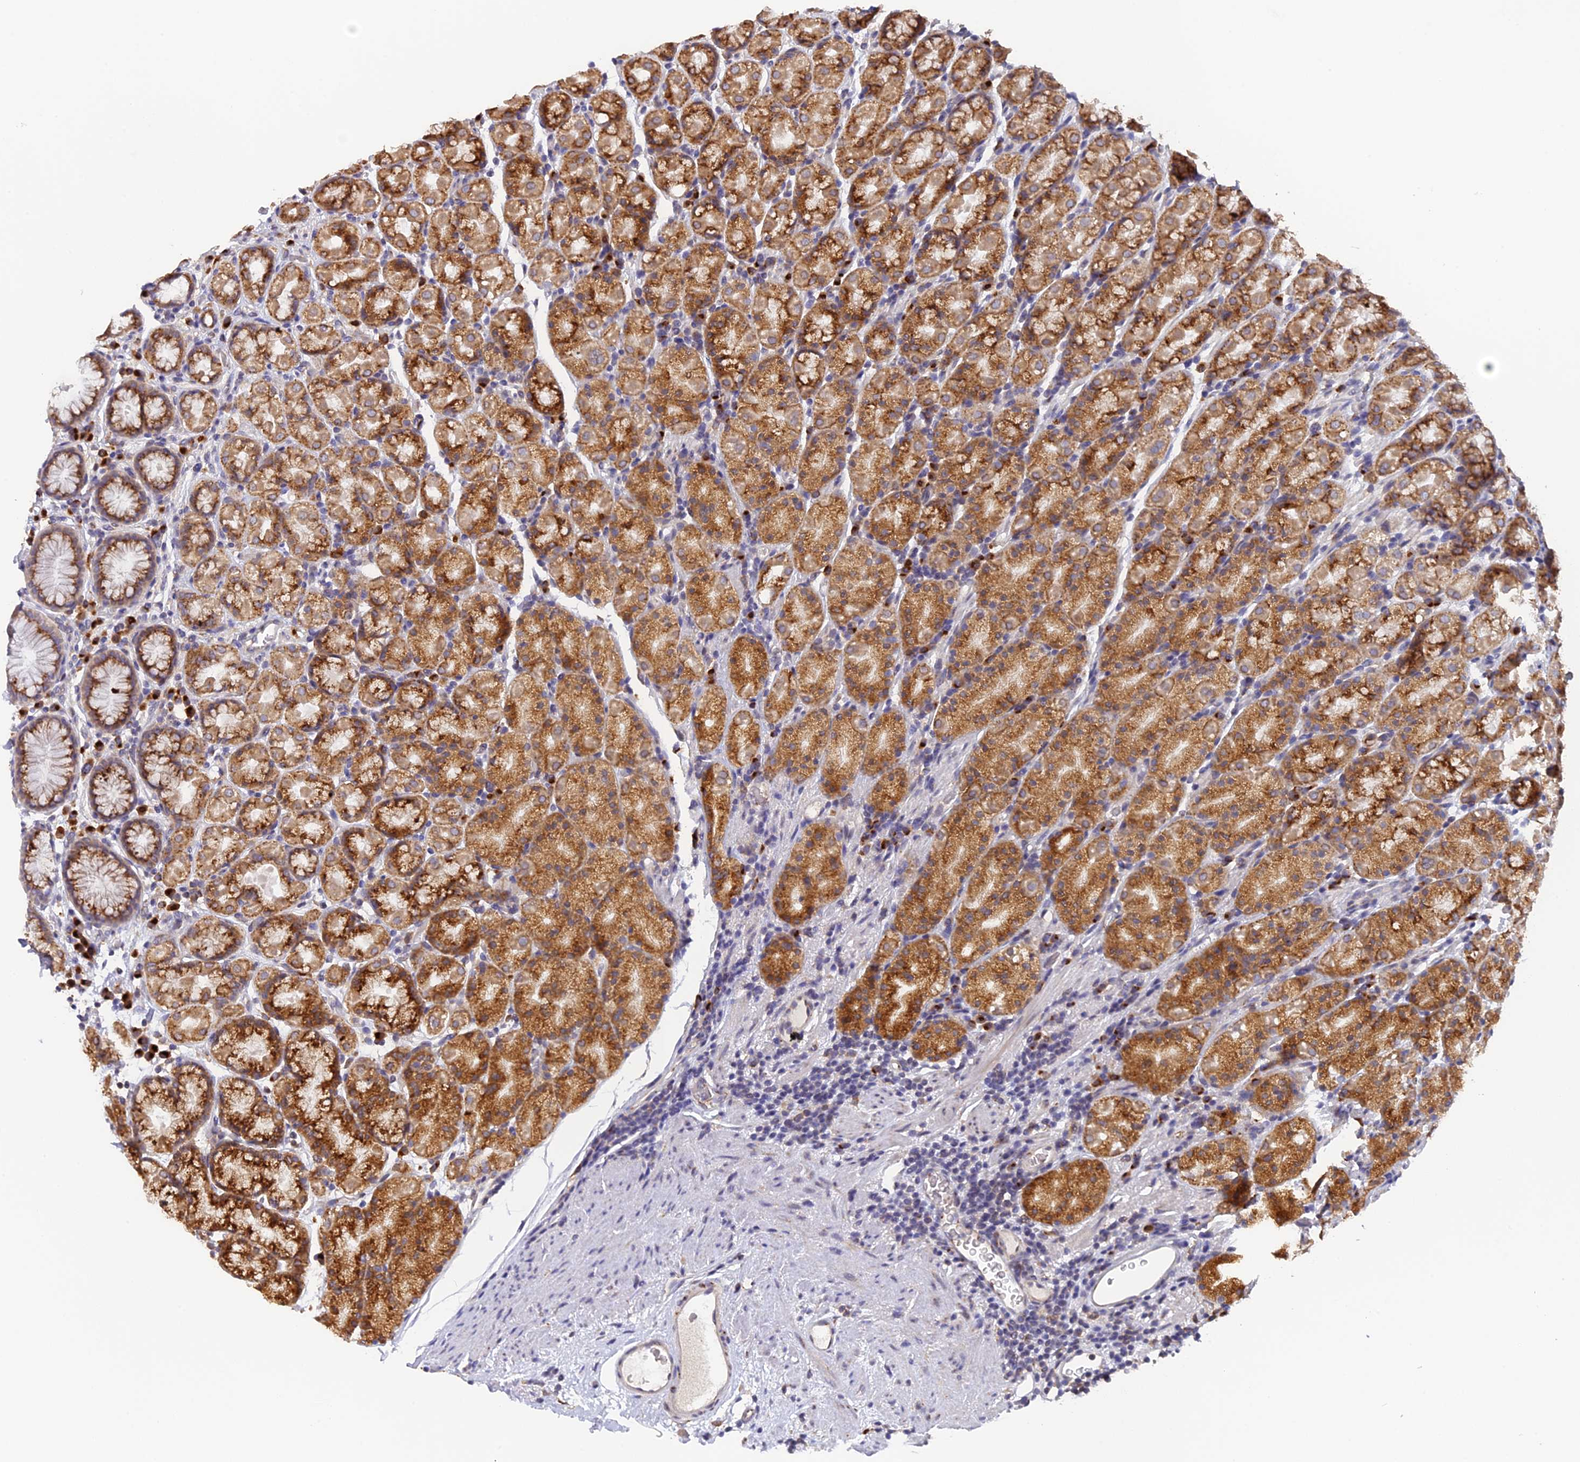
{"staining": {"intensity": "strong", "quantity": ">75%", "location": "cytoplasmic/membranous"}, "tissue": "stomach", "cell_type": "Glandular cells", "image_type": "normal", "snomed": [{"axis": "morphology", "description": "Normal tissue, NOS"}, {"axis": "topography", "description": "Stomach, upper"}, {"axis": "topography", "description": "Stomach, lower"}, {"axis": "topography", "description": "Small intestine"}], "caption": "Protein staining of benign stomach demonstrates strong cytoplasmic/membranous expression in about >75% of glandular cells.", "gene": "SNX17", "patient": {"sex": "male", "age": 68}}